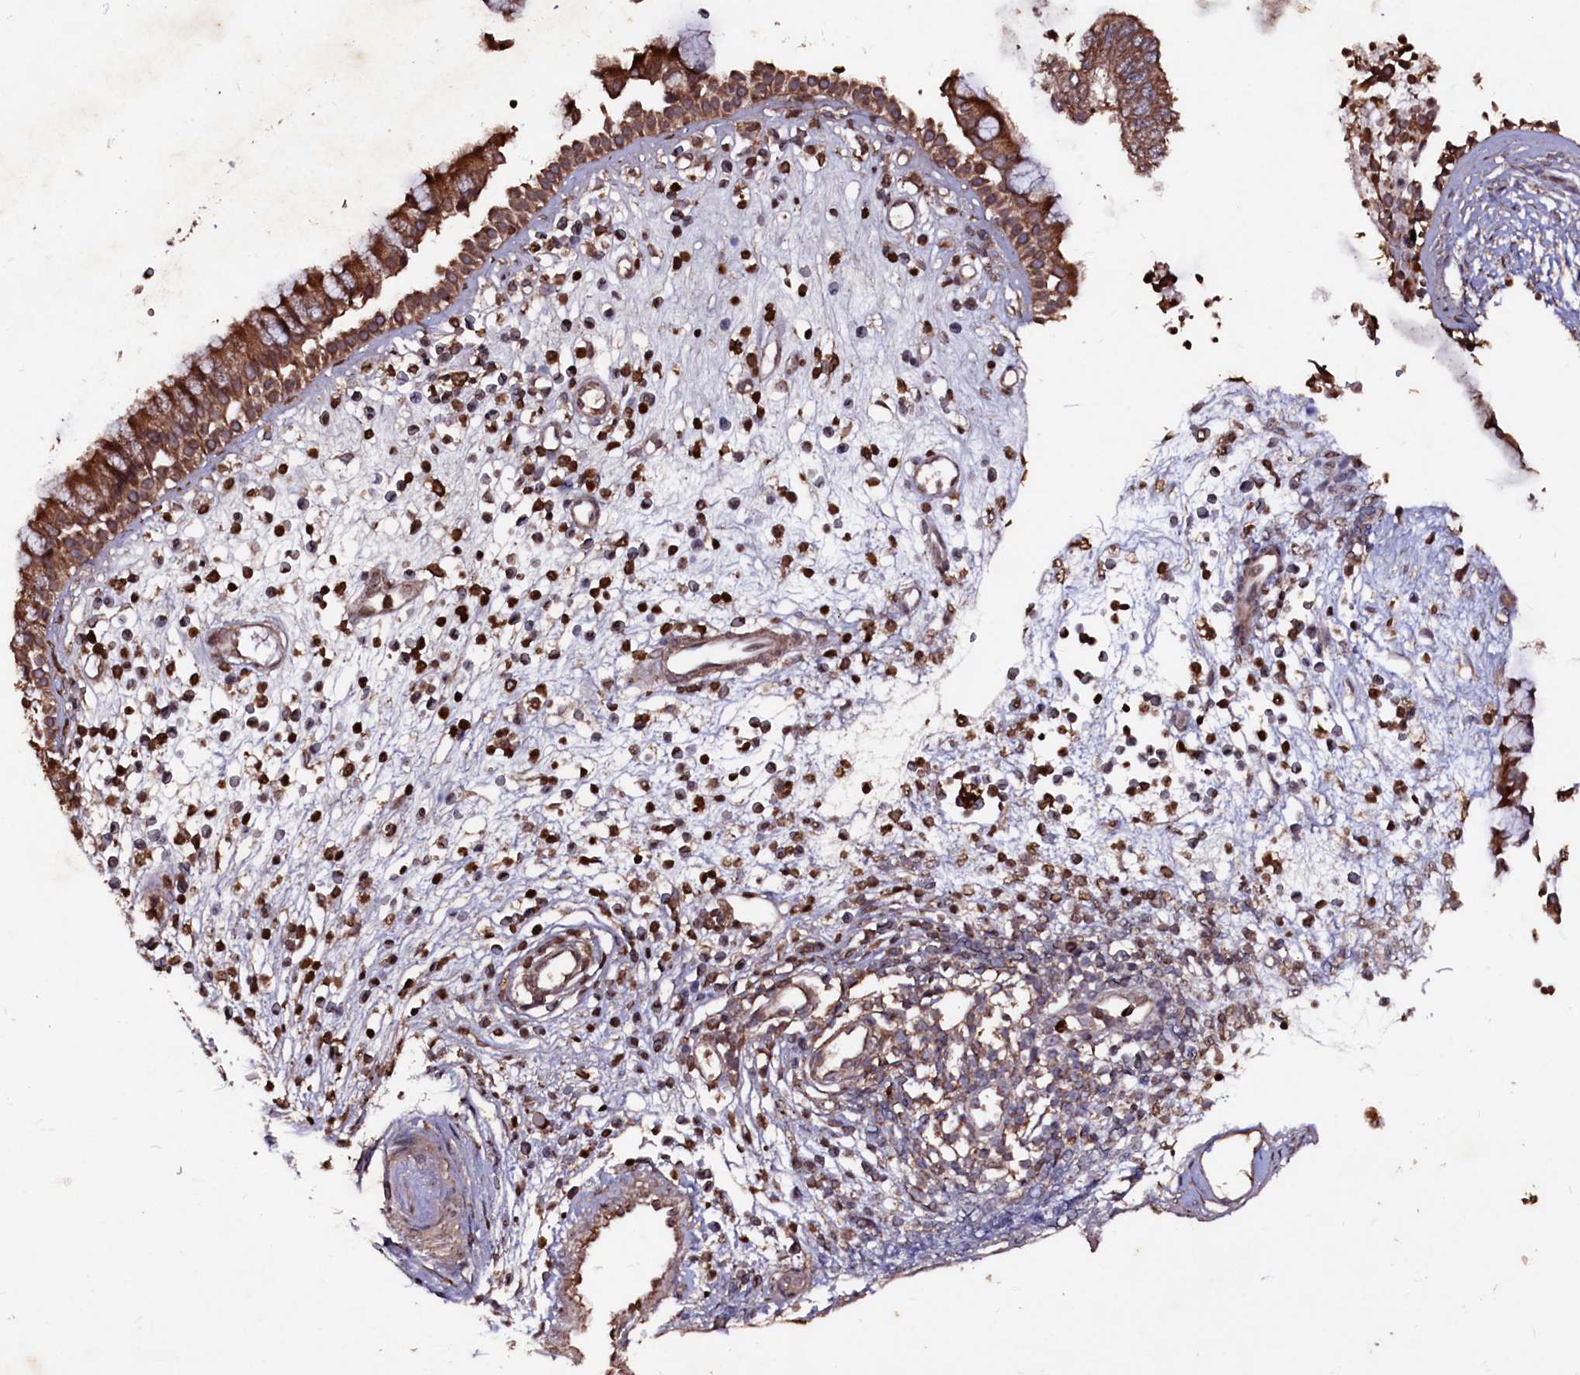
{"staining": {"intensity": "moderate", "quantity": ">75%", "location": "cytoplasmic/membranous"}, "tissue": "nasopharynx", "cell_type": "Respiratory epithelial cells", "image_type": "normal", "snomed": [{"axis": "morphology", "description": "Normal tissue, NOS"}, {"axis": "morphology", "description": "Inflammation, NOS"}, {"axis": "topography", "description": "Nasopharynx"}], "caption": "High-power microscopy captured an immunohistochemistry histopathology image of benign nasopharynx, revealing moderate cytoplasmic/membranous expression in approximately >75% of respiratory epithelial cells.", "gene": "MYO1H", "patient": {"sex": "male", "age": 29}}